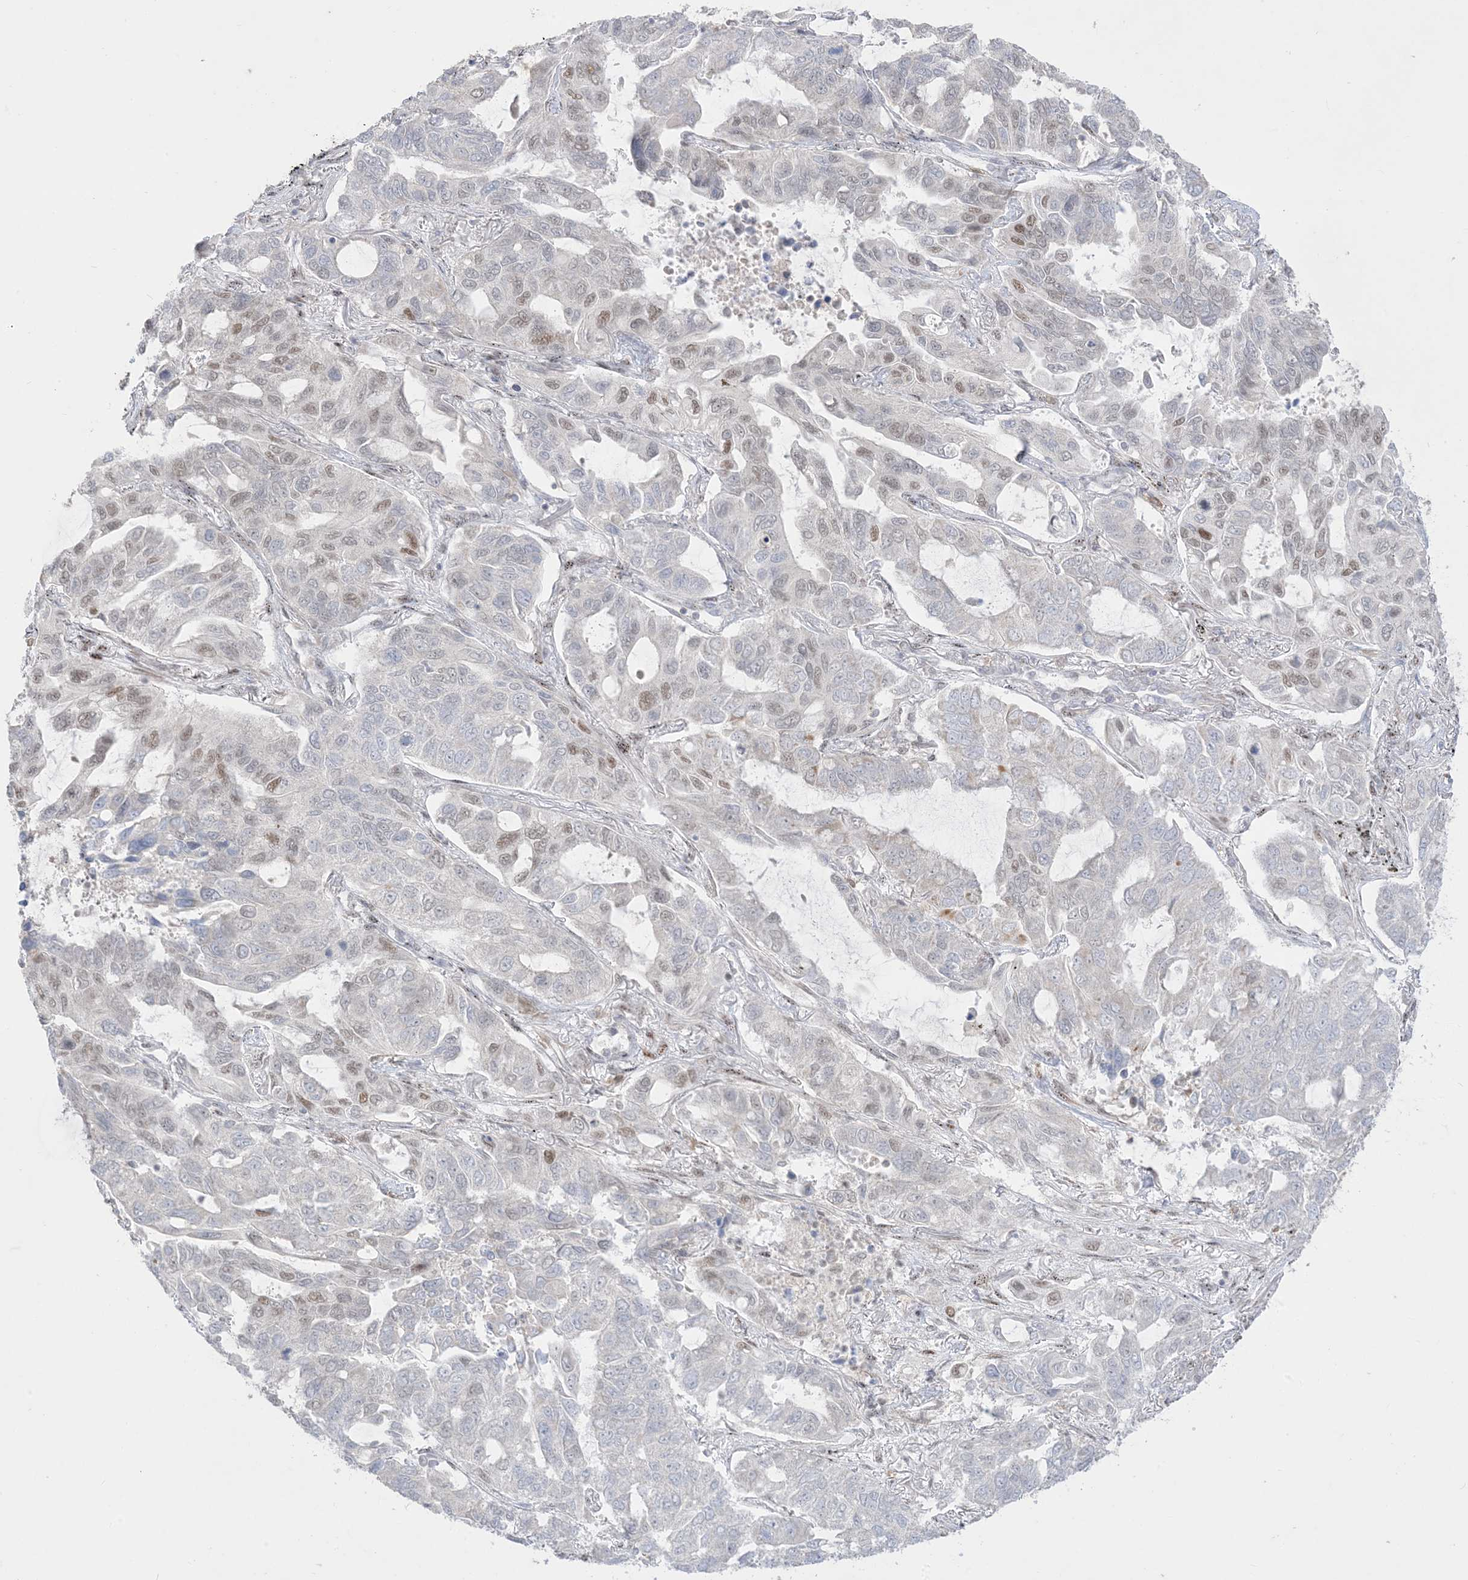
{"staining": {"intensity": "moderate", "quantity": "25%-75%", "location": "nuclear"}, "tissue": "lung cancer", "cell_type": "Tumor cells", "image_type": "cancer", "snomed": [{"axis": "morphology", "description": "Adenocarcinoma, NOS"}, {"axis": "topography", "description": "Lung"}], "caption": "Immunohistochemical staining of lung adenocarcinoma displays medium levels of moderate nuclear expression in approximately 25%-75% of tumor cells.", "gene": "BHLHE40", "patient": {"sex": "male", "age": 64}}